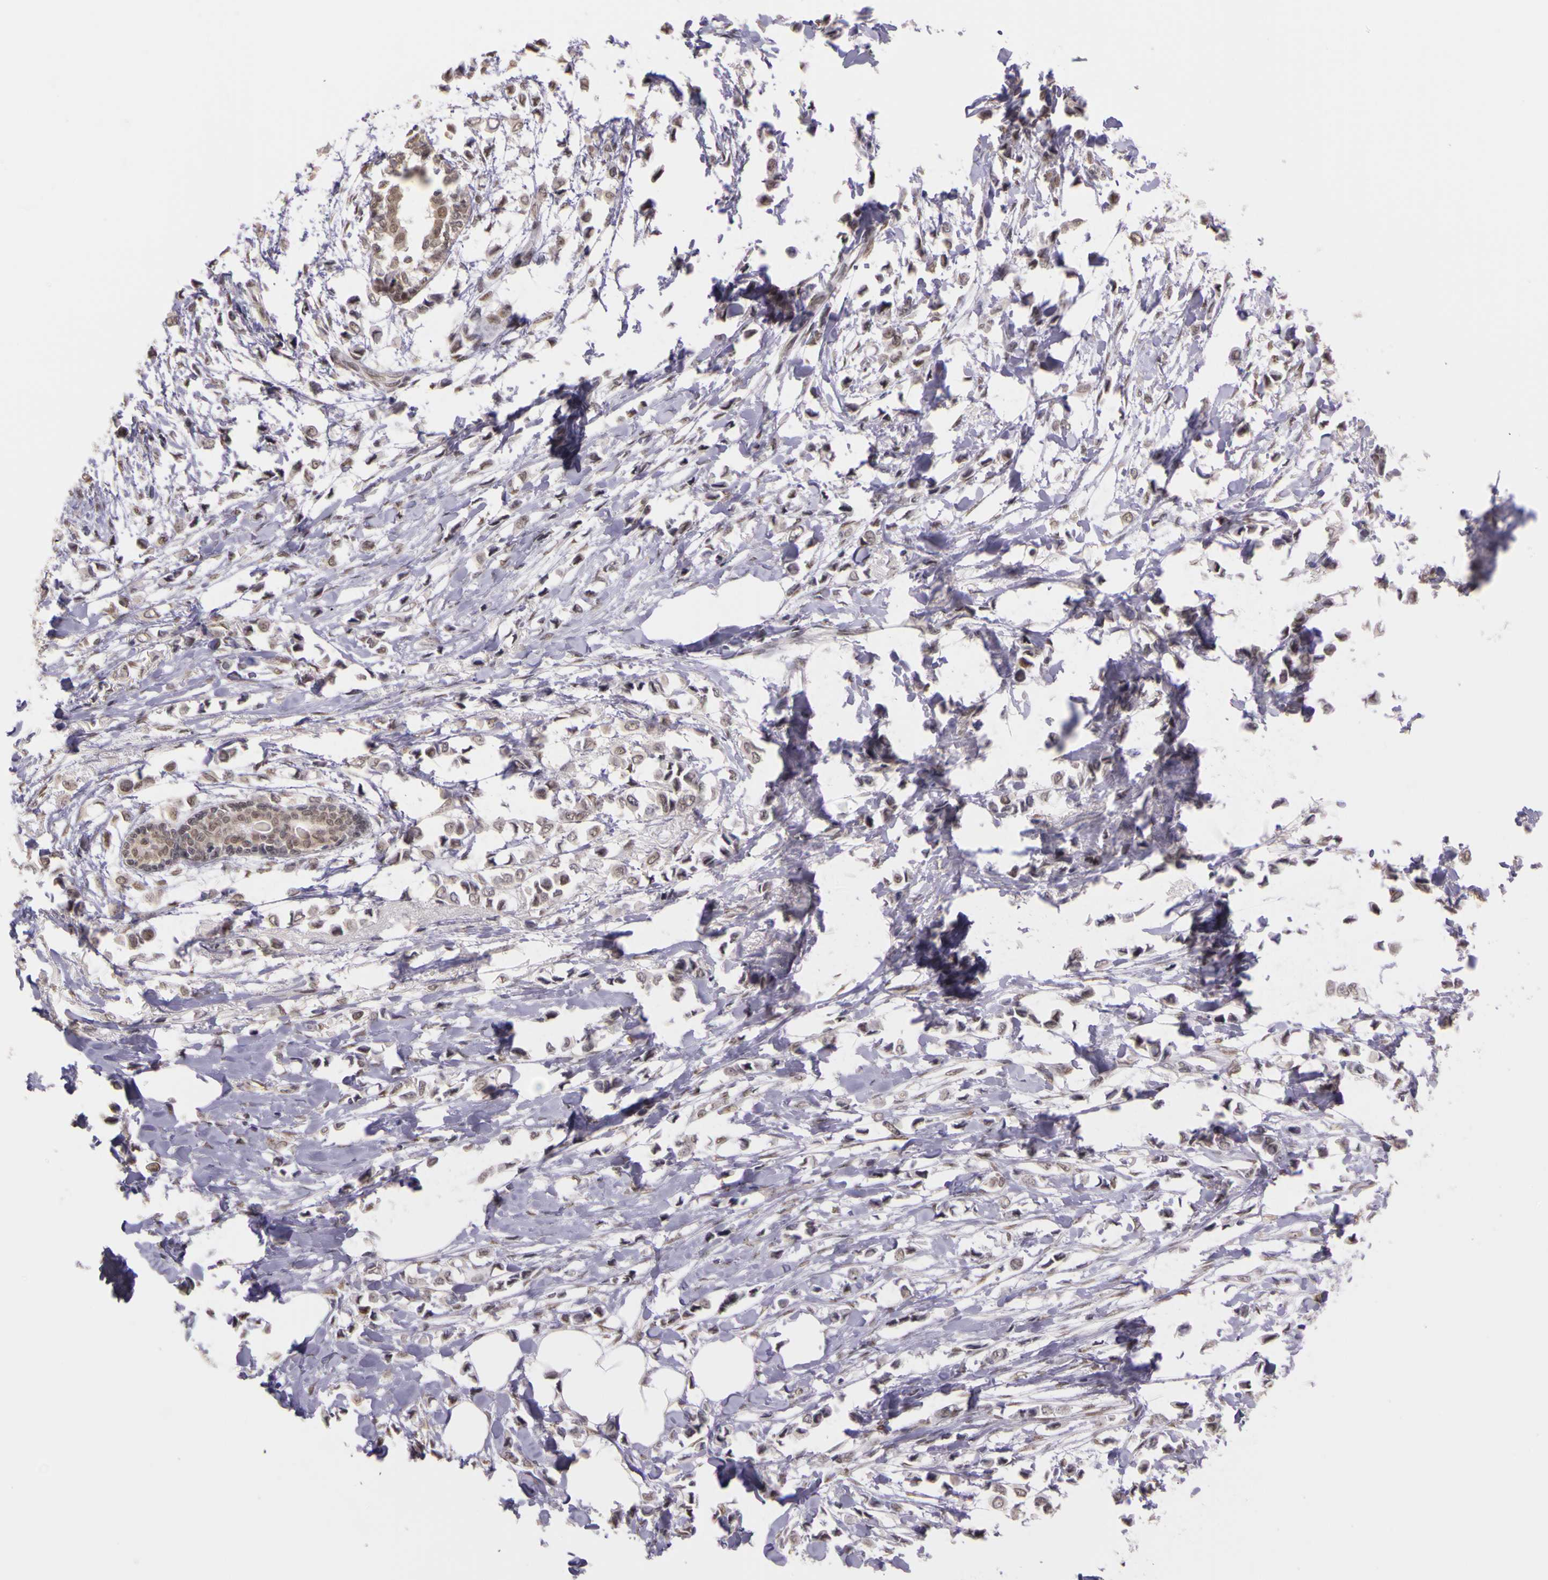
{"staining": {"intensity": "weak", "quantity": "25%-75%", "location": "nuclear"}, "tissue": "breast cancer", "cell_type": "Tumor cells", "image_type": "cancer", "snomed": [{"axis": "morphology", "description": "Lobular carcinoma"}, {"axis": "topography", "description": "Breast"}], "caption": "Immunohistochemistry (IHC) of breast cancer (lobular carcinoma) shows low levels of weak nuclear staining in approximately 25%-75% of tumor cells.", "gene": "WDR13", "patient": {"sex": "female", "age": 51}}